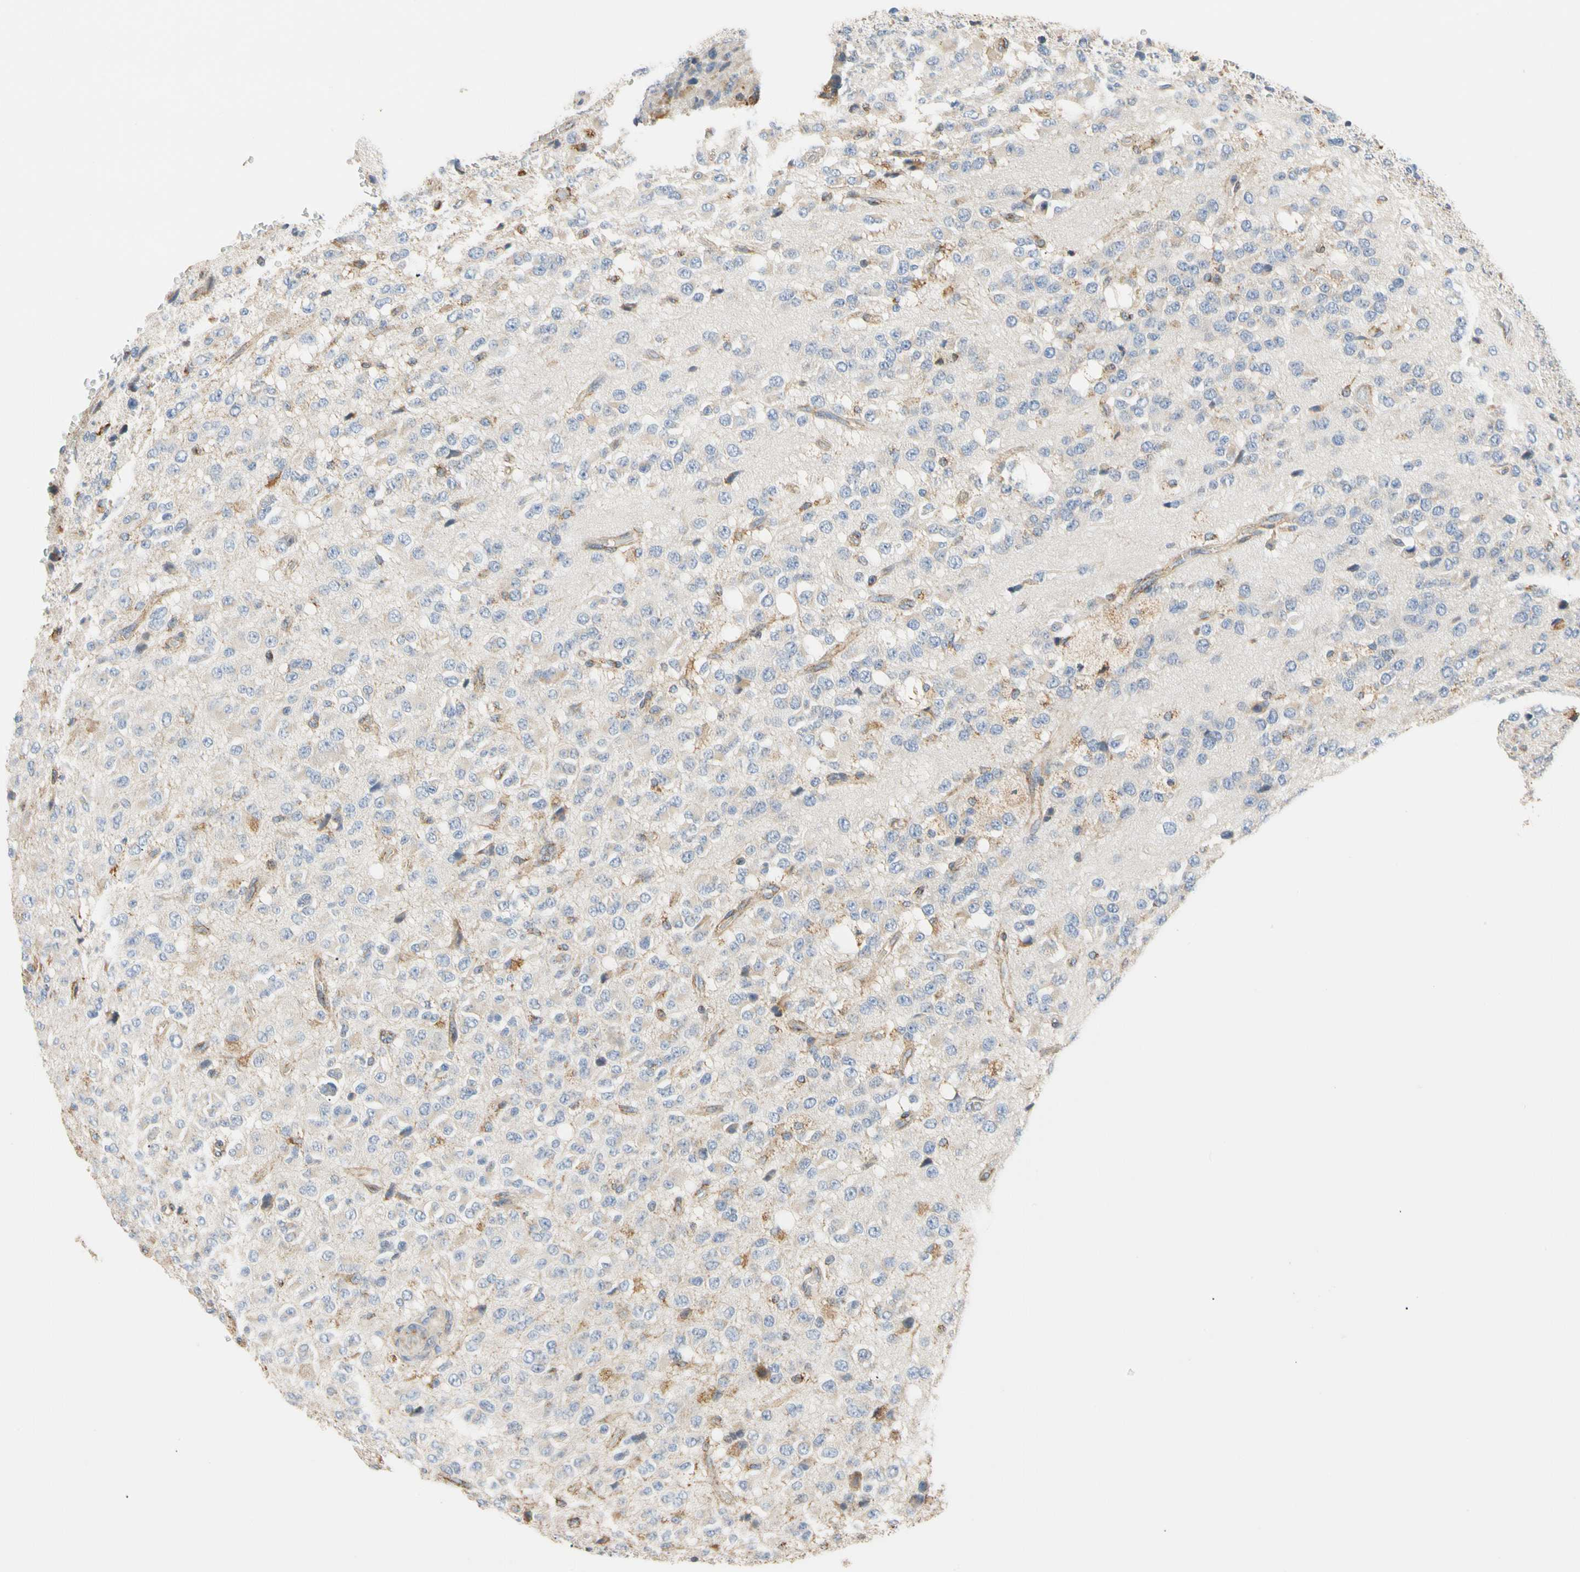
{"staining": {"intensity": "weak", "quantity": "25%-75%", "location": "cytoplasmic/membranous"}, "tissue": "glioma", "cell_type": "Tumor cells", "image_type": "cancer", "snomed": [{"axis": "morphology", "description": "Glioma, malignant, High grade"}, {"axis": "topography", "description": "pancreas cauda"}], "caption": "Glioma stained for a protein exhibits weak cytoplasmic/membranous positivity in tumor cells. Immunohistochemistry stains the protein of interest in brown and the nuclei are stained blue.", "gene": "PLGRKT", "patient": {"sex": "male", "age": 60}}